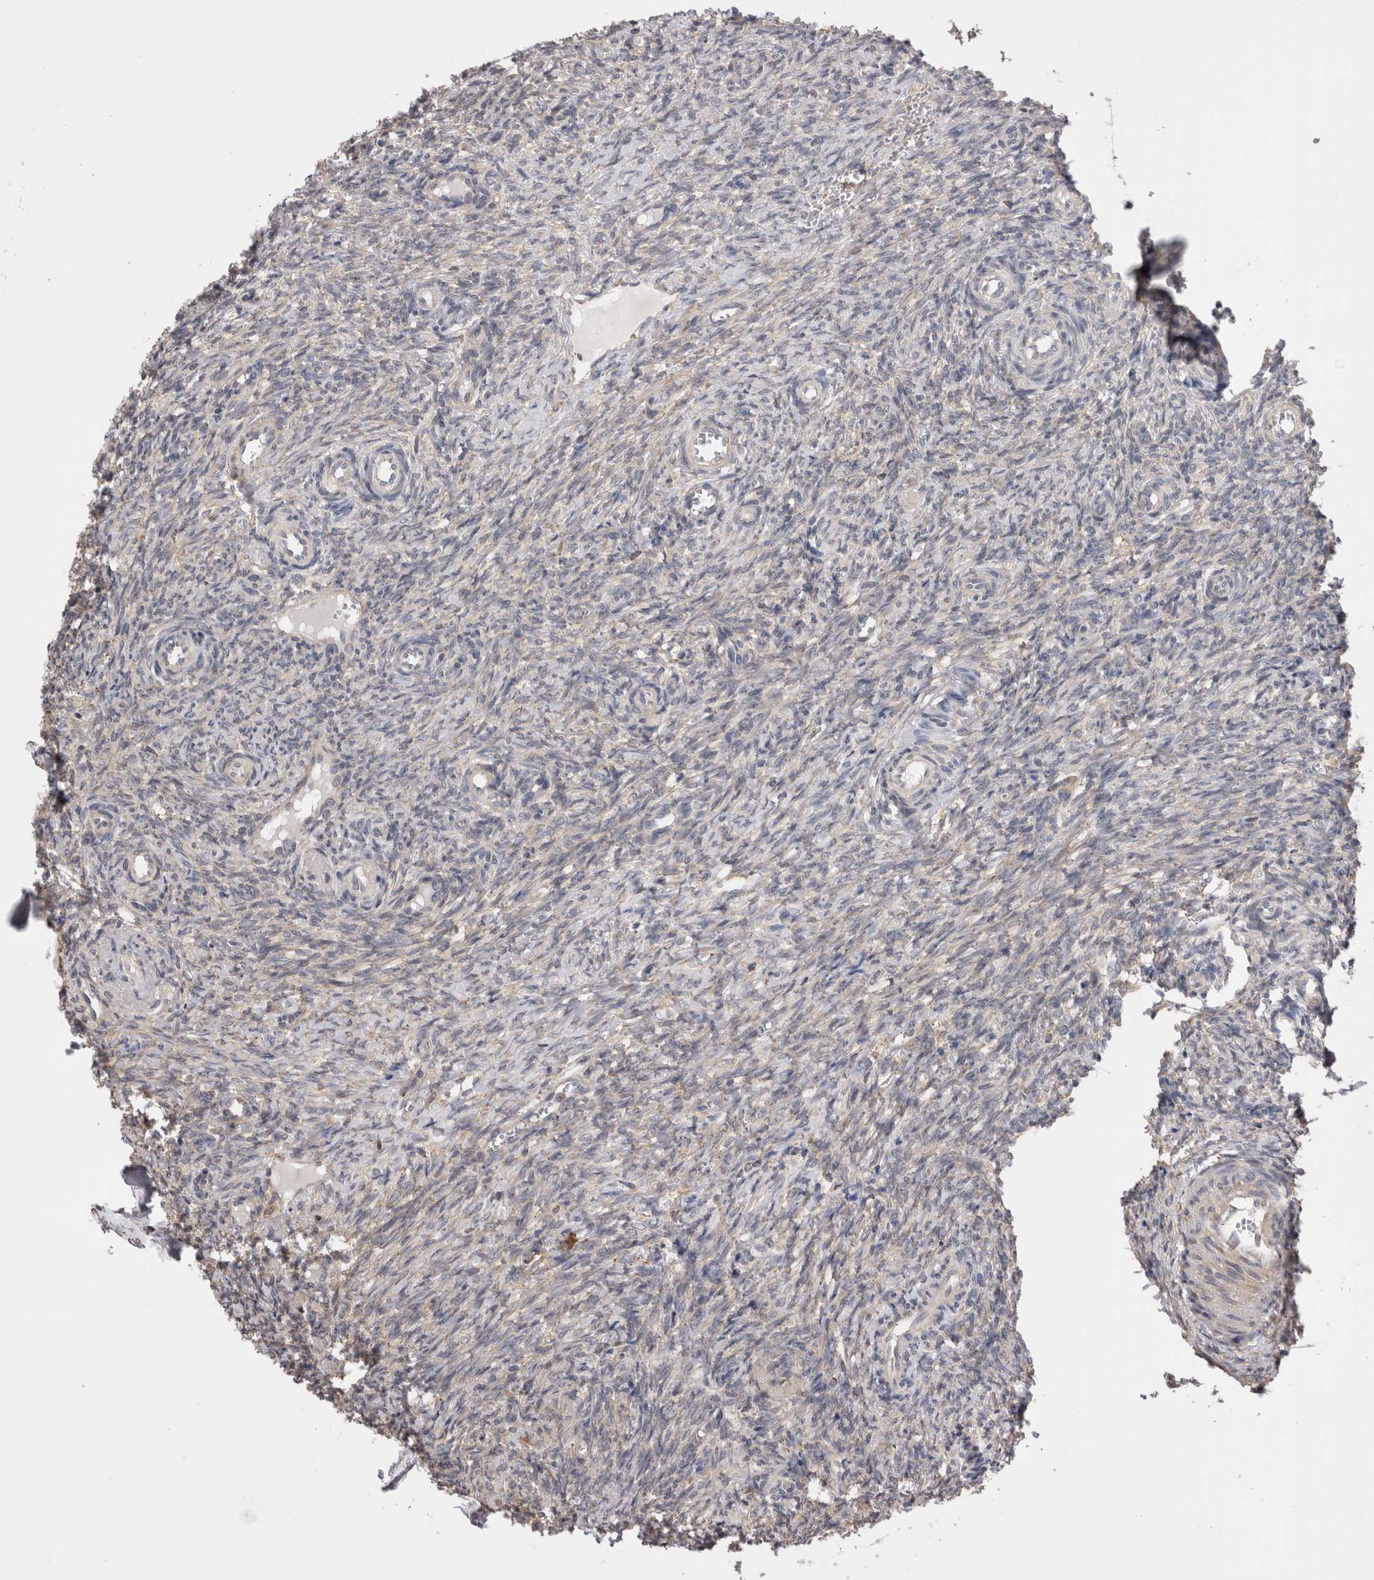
{"staining": {"intensity": "weak", "quantity": ">75%", "location": "cytoplasmic/membranous"}, "tissue": "ovary", "cell_type": "Follicle cells", "image_type": "normal", "snomed": [{"axis": "morphology", "description": "Normal tissue, NOS"}, {"axis": "topography", "description": "Ovary"}], "caption": "Protein staining exhibits weak cytoplasmic/membranous expression in approximately >75% of follicle cells in normal ovary. (brown staining indicates protein expression, while blue staining denotes nuclei).", "gene": "SMAP2", "patient": {"sex": "female", "age": 41}}